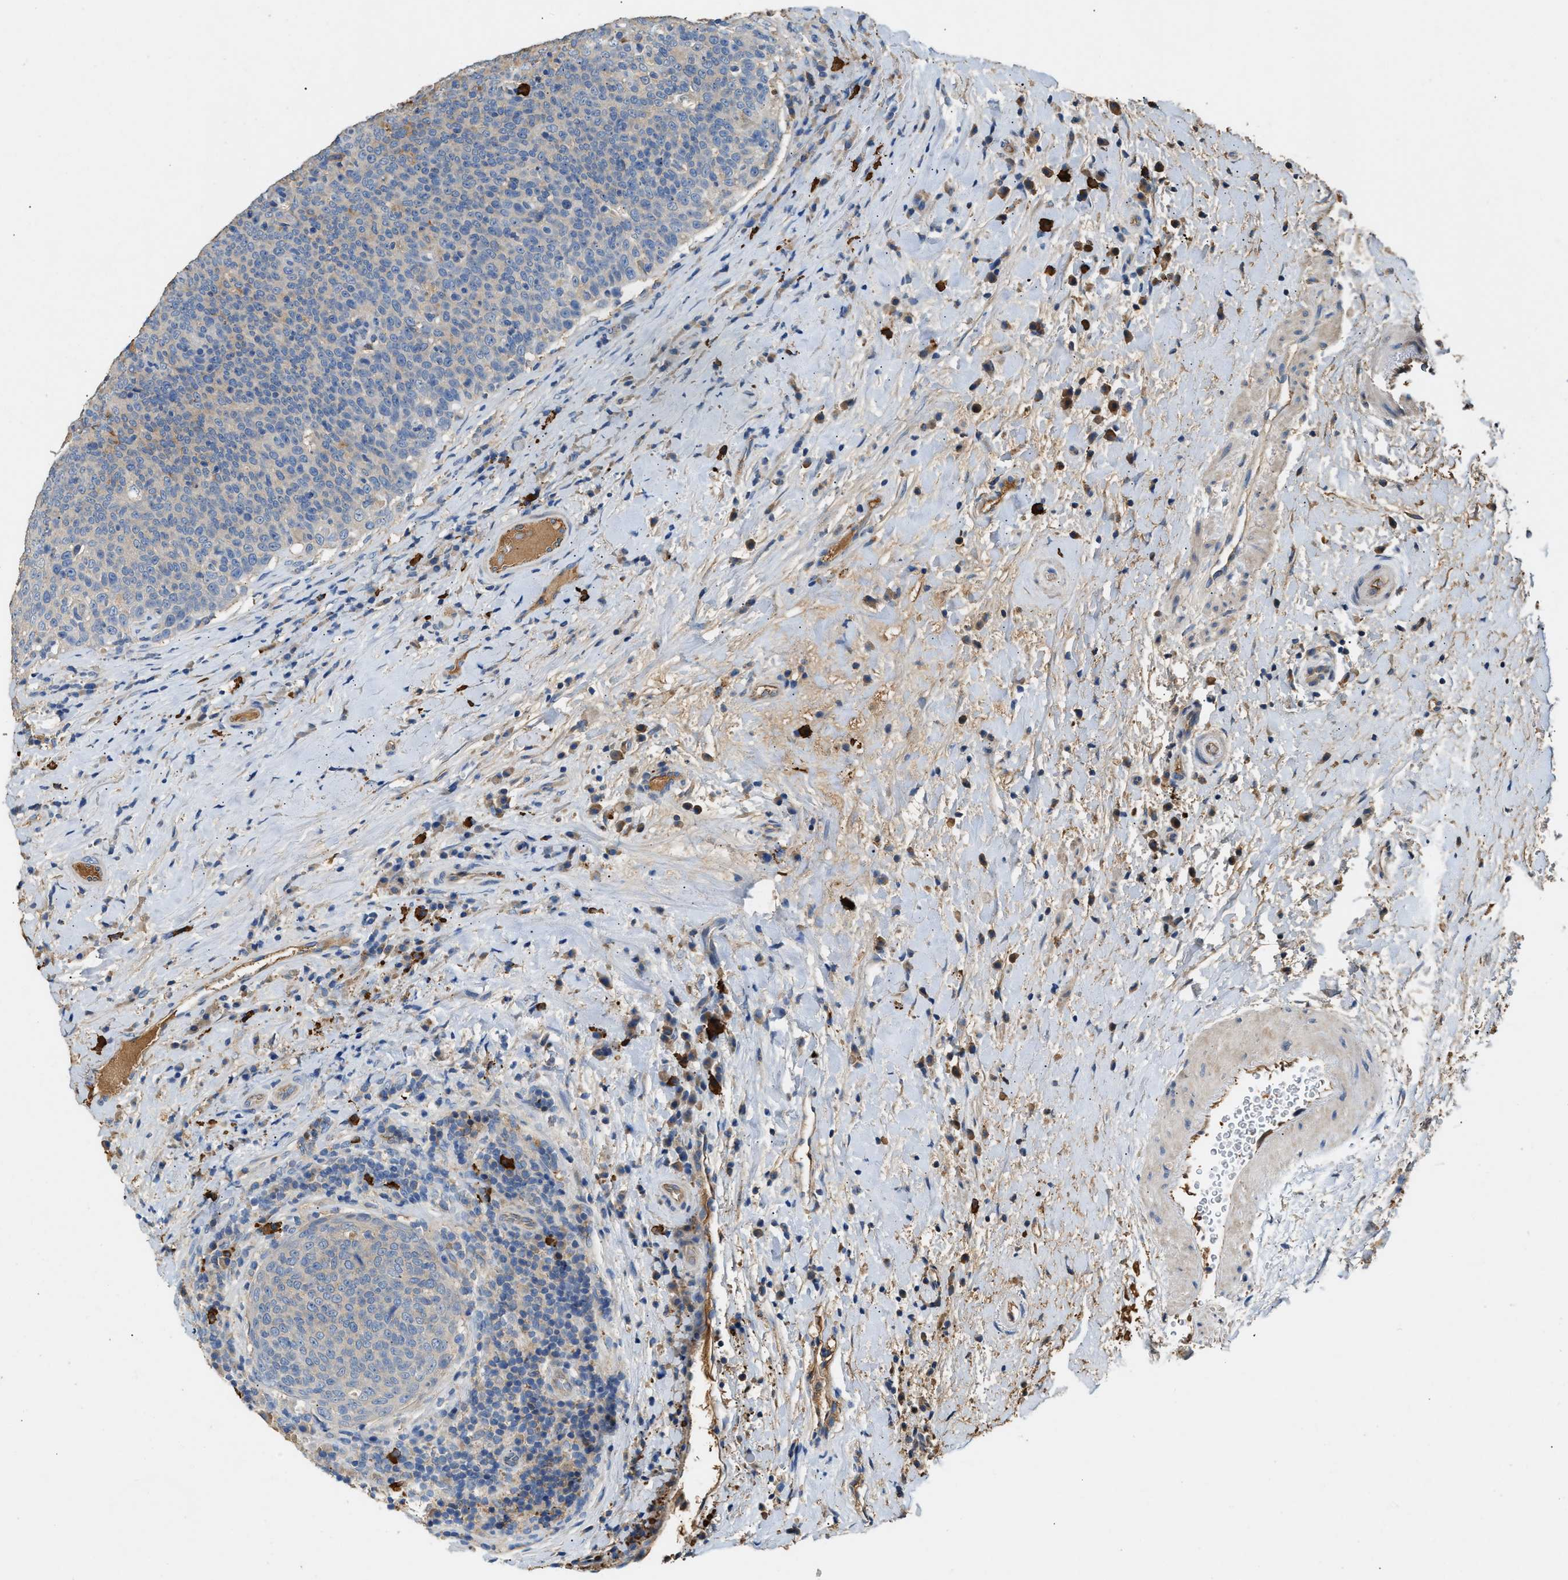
{"staining": {"intensity": "negative", "quantity": "none", "location": "none"}, "tissue": "head and neck cancer", "cell_type": "Tumor cells", "image_type": "cancer", "snomed": [{"axis": "morphology", "description": "Squamous cell carcinoma, NOS"}, {"axis": "morphology", "description": "Squamous cell carcinoma, metastatic, NOS"}, {"axis": "topography", "description": "Lymph node"}, {"axis": "topography", "description": "Head-Neck"}], "caption": "The photomicrograph displays no staining of tumor cells in head and neck squamous cell carcinoma.", "gene": "TMEM268", "patient": {"sex": "male", "age": 62}}